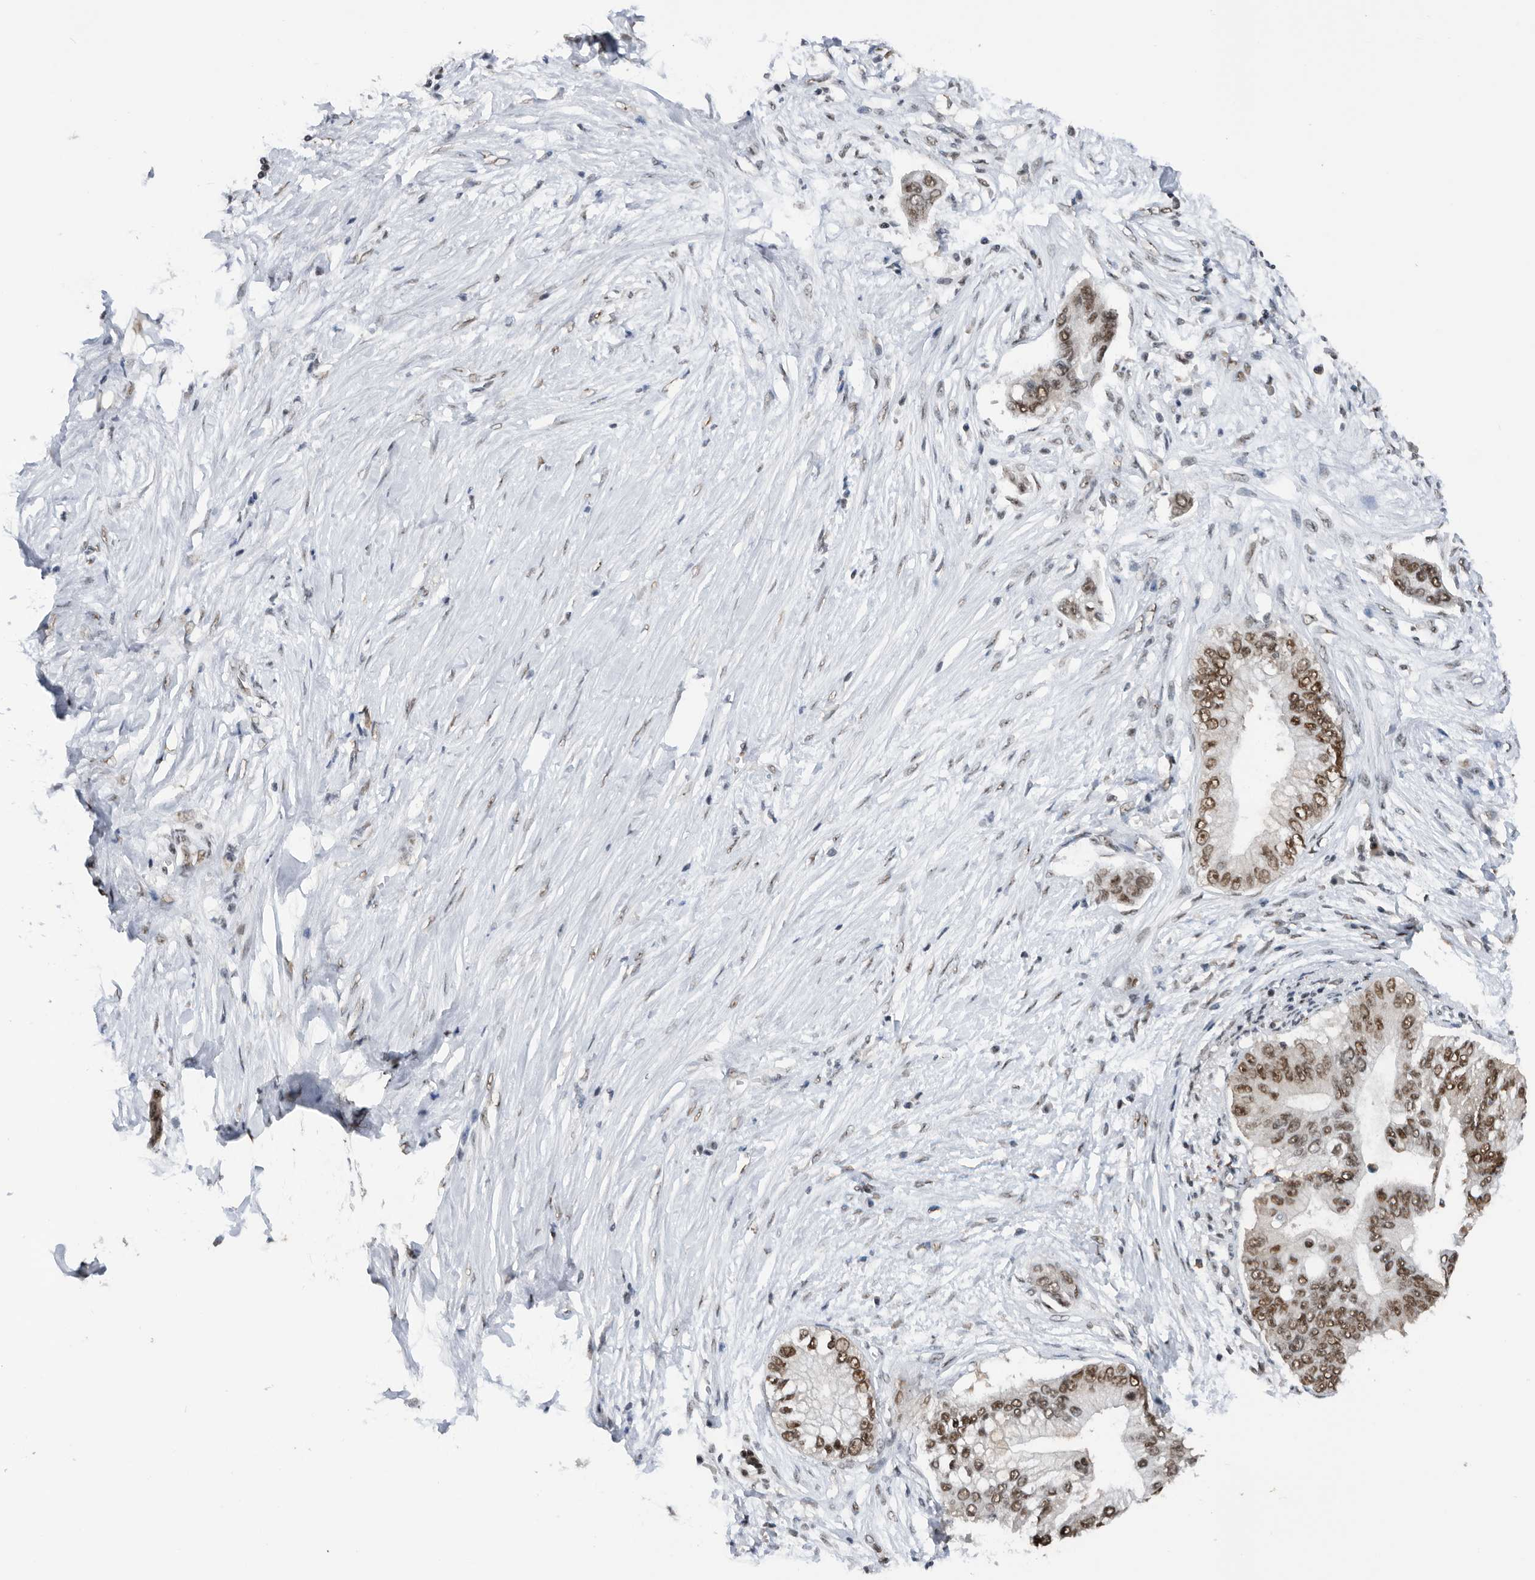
{"staining": {"intensity": "strong", "quantity": ">75%", "location": "nuclear"}, "tissue": "pancreatic cancer", "cell_type": "Tumor cells", "image_type": "cancer", "snomed": [{"axis": "morphology", "description": "Normal tissue, NOS"}, {"axis": "morphology", "description": "Adenocarcinoma, NOS"}, {"axis": "topography", "description": "Pancreas"}, {"axis": "topography", "description": "Peripheral nerve tissue"}], "caption": "Strong nuclear protein staining is seen in approximately >75% of tumor cells in pancreatic cancer (adenocarcinoma).", "gene": "ZNF260", "patient": {"sex": "male", "age": 59}}